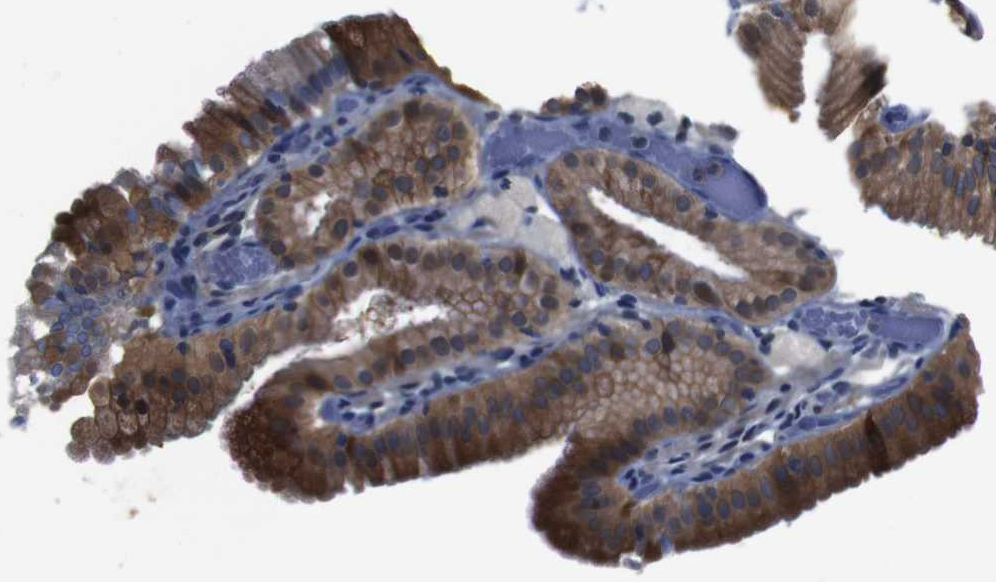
{"staining": {"intensity": "moderate", "quantity": ">75%", "location": "cytoplasmic/membranous"}, "tissue": "gallbladder", "cell_type": "Glandular cells", "image_type": "normal", "snomed": [{"axis": "morphology", "description": "Normal tissue, NOS"}, {"axis": "topography", "description": "Gallbladder"}], "caption": "The image exhibits staining of unremarkable gallbladder, revealing moderate cytoplasmic/membranous protein positivity (brown color) within glandular cells.", "gene": "SEMA4B", "patient": {"sex": "male", "age": 54}}